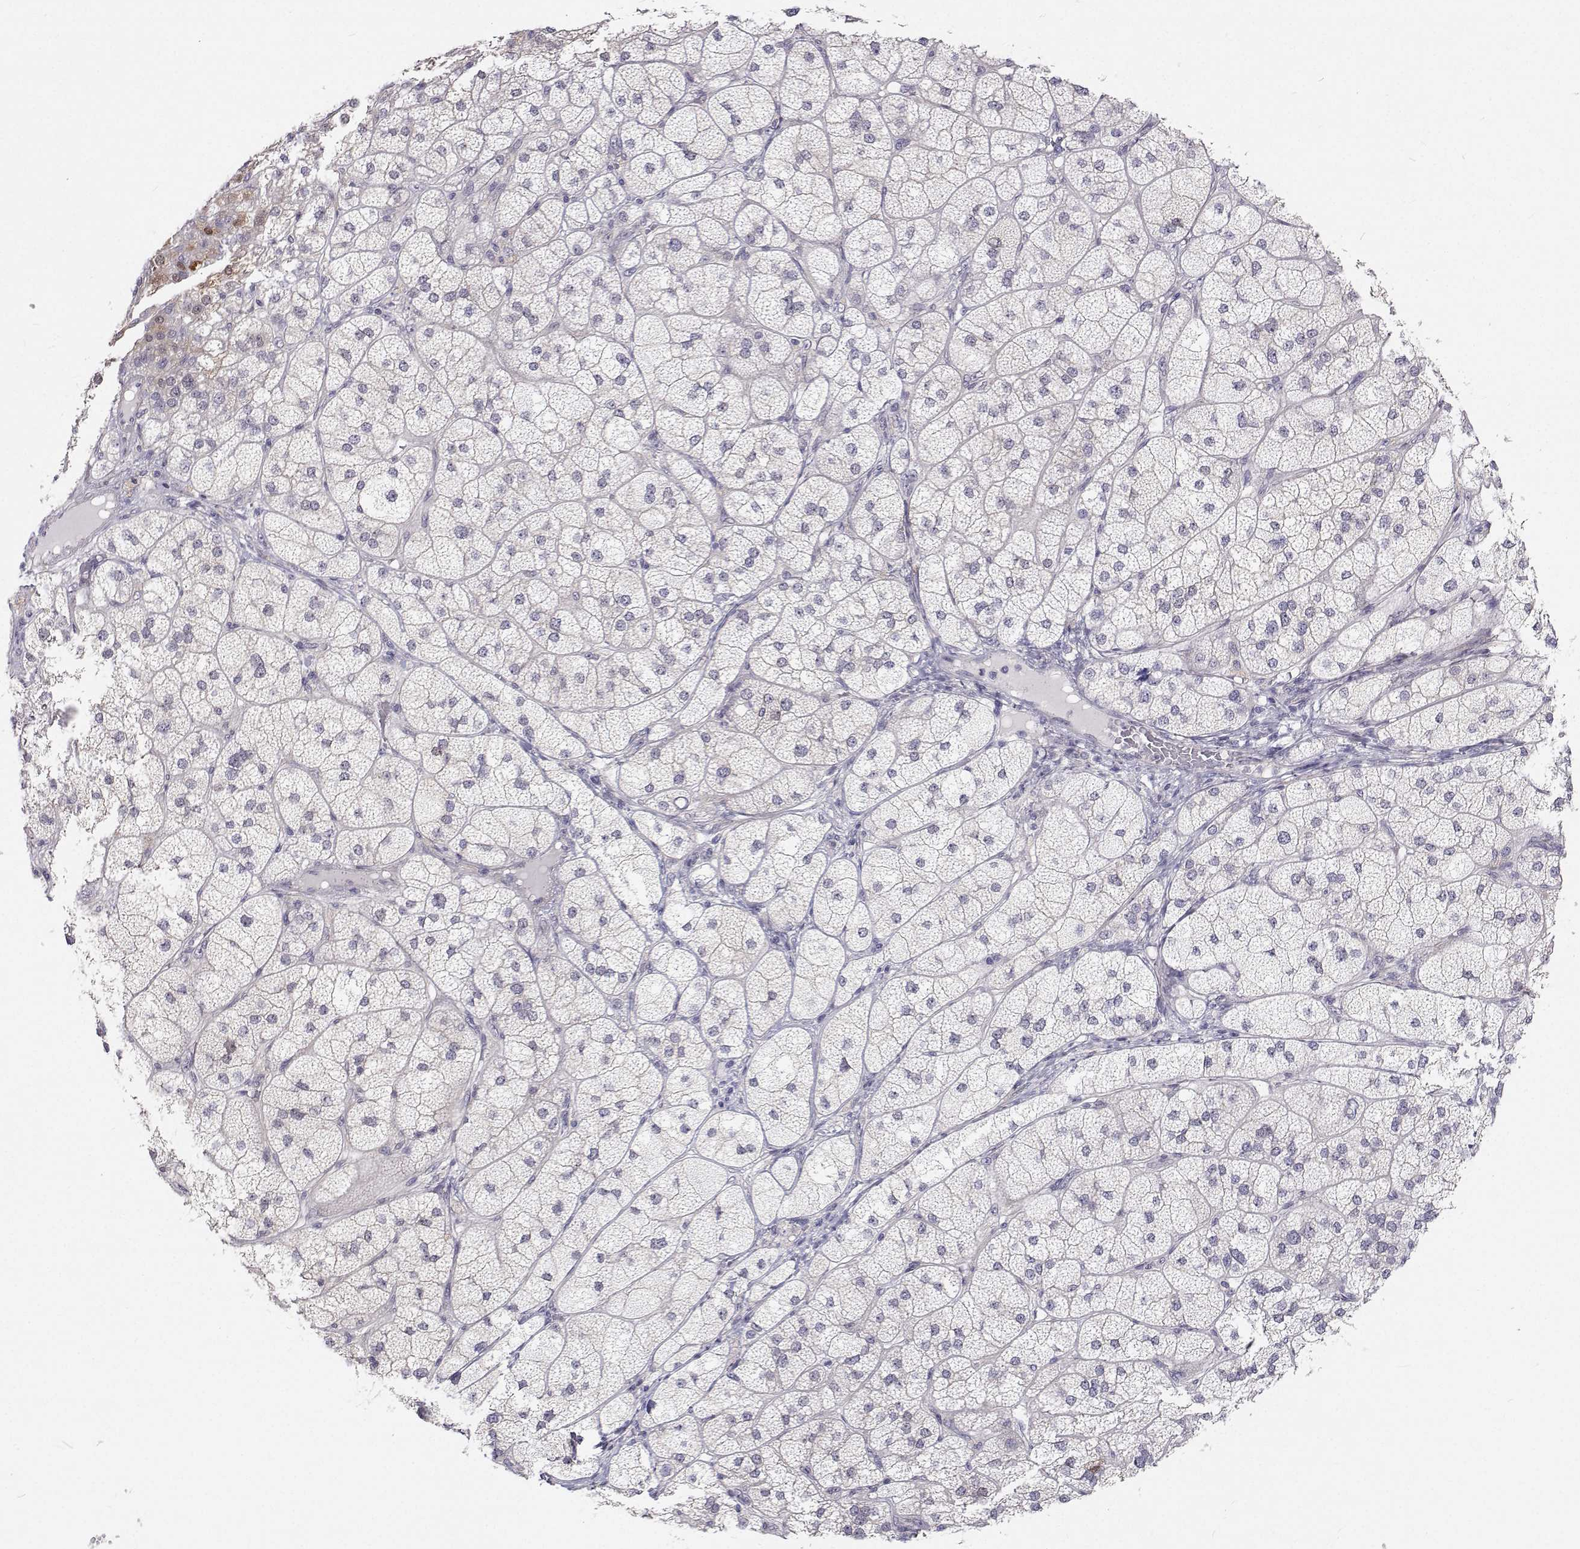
{"staining": {"intensity": "weak", "quantity": "<25%", "location": "nuclear"}, "tissue": "adrenal gland", "cell_type": "Glandular cells", "image_type": "normal", "snomed": [{"axis": "morphology", "description": "Normal tissue, NOS"}, {"axis": "topography", "description": "Adrenal gland"}], "caption": "Immunohistochemistry image of benign human adrenal gland stained for a protein (brown), which exhibits no expression in glandular cells.", "gene": "MYPN", "patient": {"sex": "female", "age": 60}}